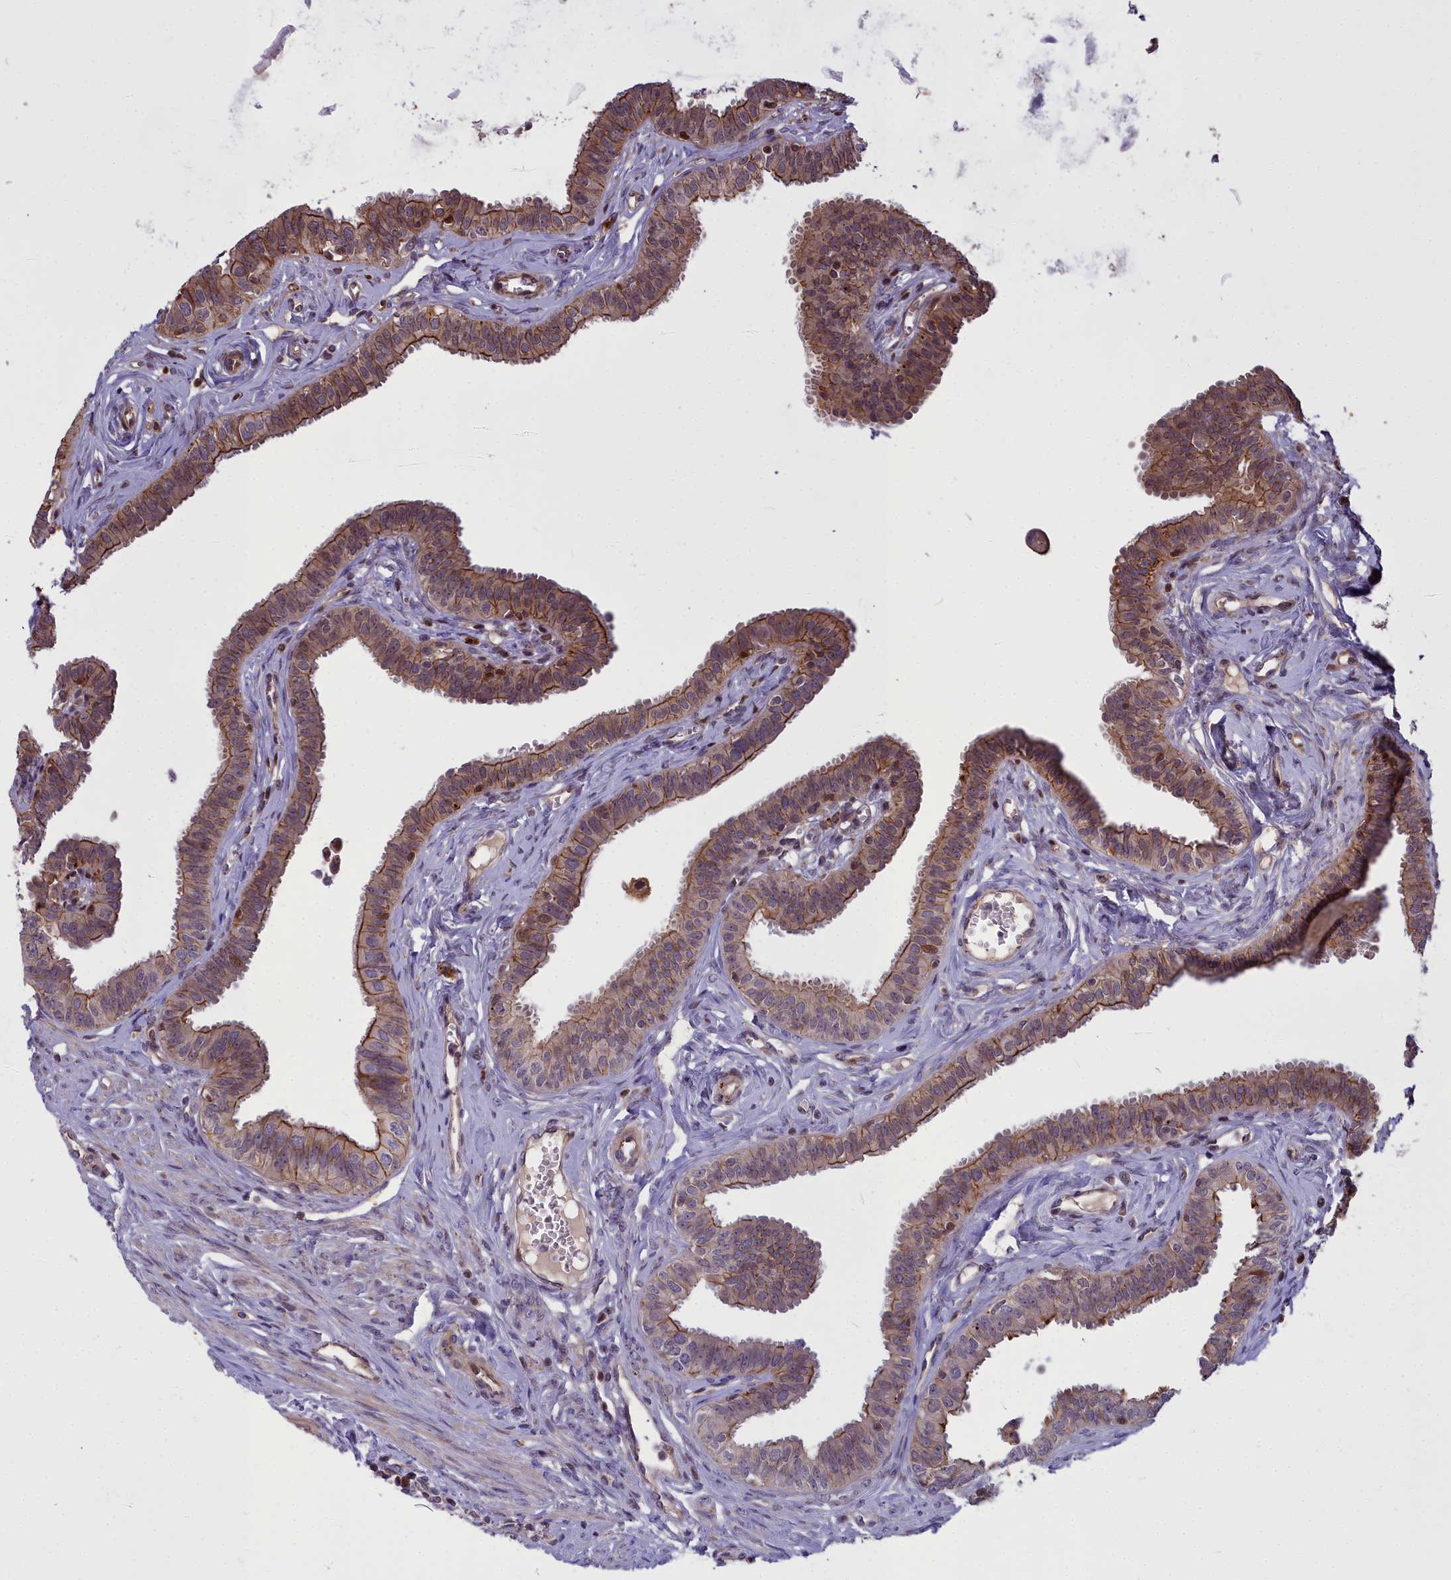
{"staining": {"intensity": "moderate", "quantity": ">75%", "location": "cytoplasmic/membranous,nuclear"}, "tissue": "fallopian tube", "cell_type": "Glandular cells", "image_type": "normal", "snomed": [{"axis": "morphology", "description": "Normal tissue, NOS"}, {"axis": "morphology", "description": "Carcinoma, NOS"}, {"axis": "topography", "description": "Fallopian tube"}, {"axis": "topography", "description": "Ovary"}], "caption": "Moderate cytoplasmic/membranous,nuclear protein expression is seen in about >75% of glandular cells in fallopian tube. Using DAB (3,3'-diaminobenzidine) (brown) and hematoxylin (blue) stains, captured at high magnification using brightfield microscopy.", "gene": "GLYATL3", "patient": {"sex": "female", "age": 59}}